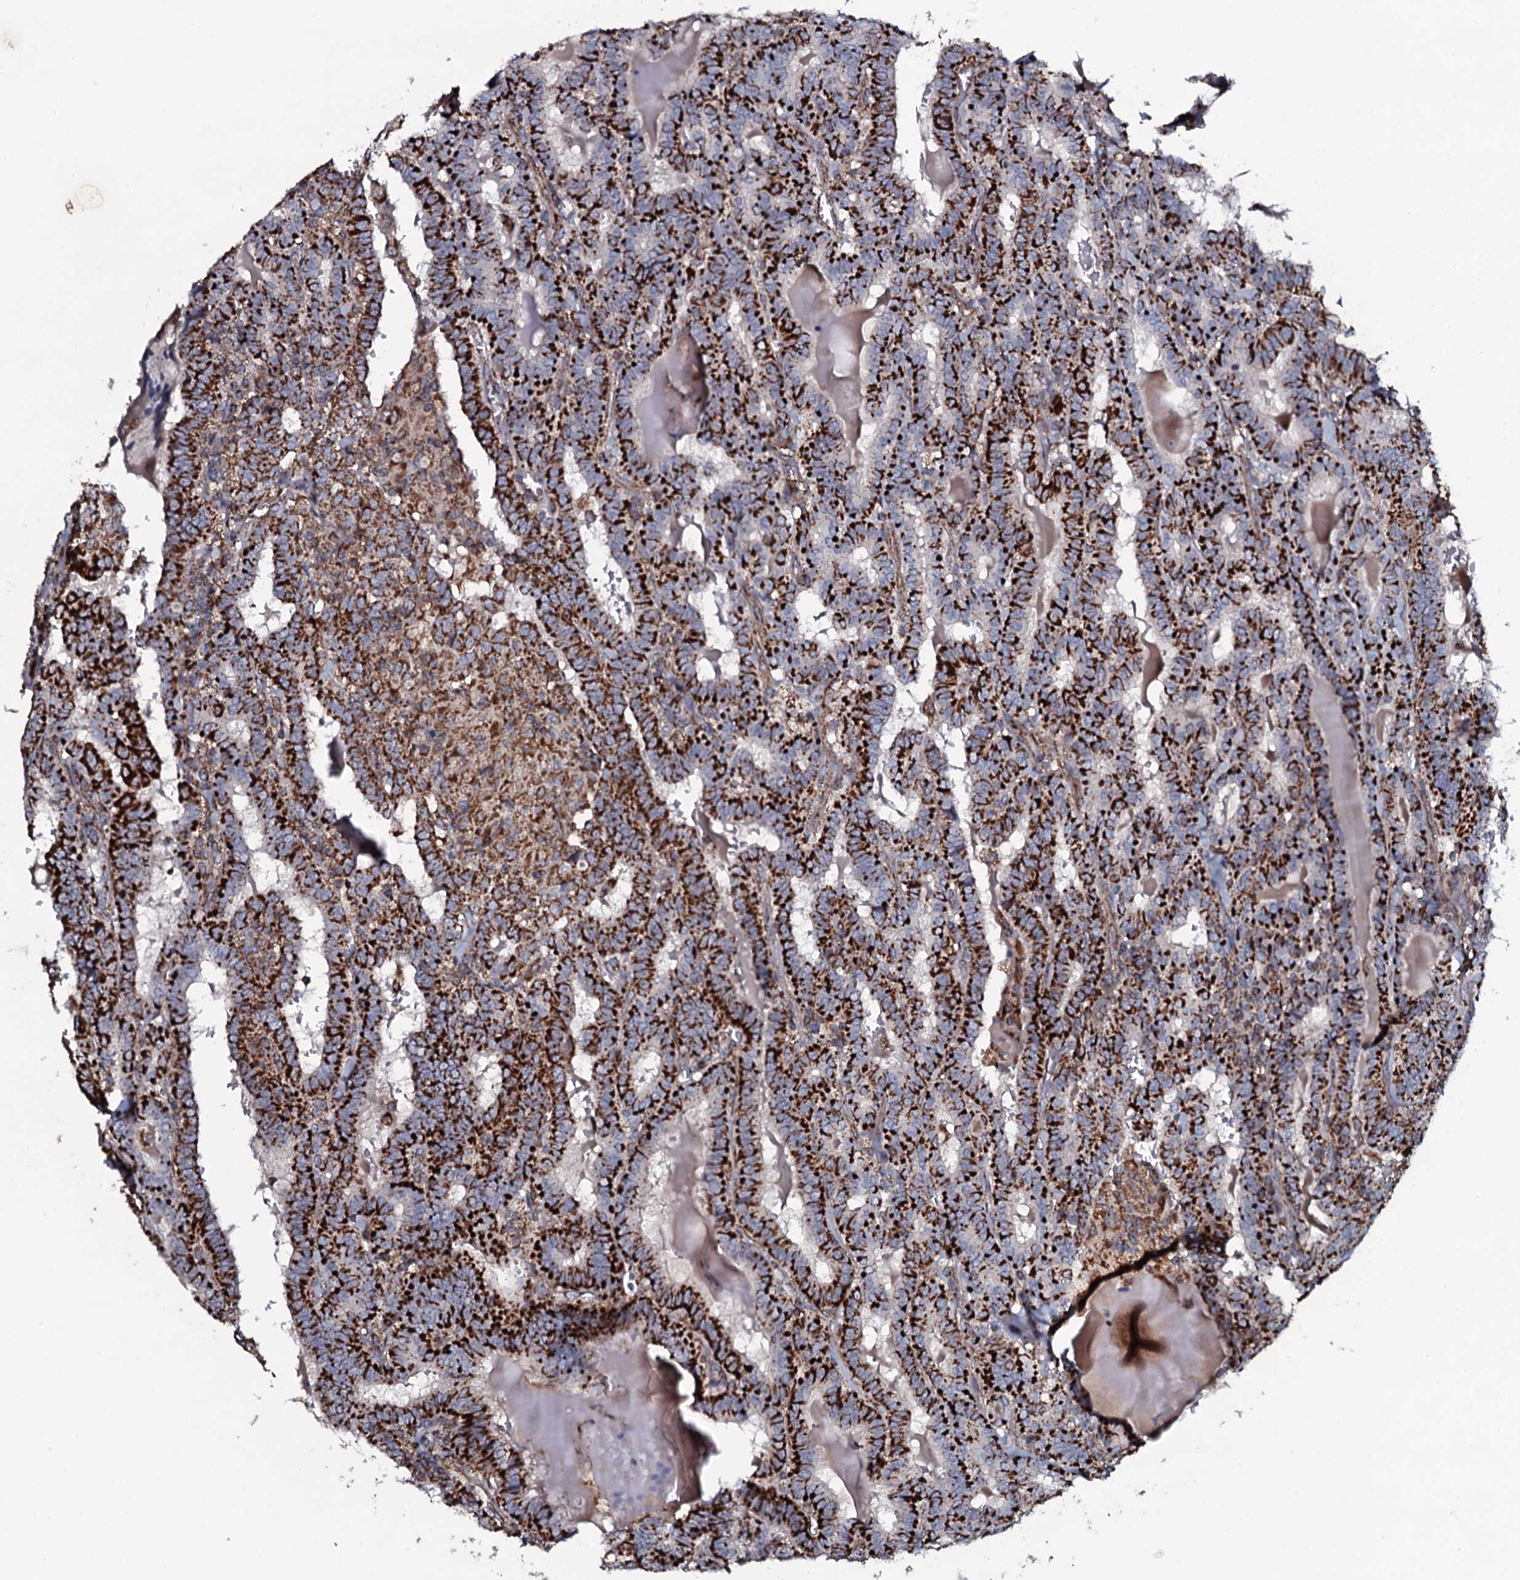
{"staining": {"intensity": "strong", "quantity": ">75%", "location": "cytoplasmic/membranous"}, "tissue": "thyroid cancer", "cell_type": "Tumor cells", "image_type": "cancer", "snomed": [{"axis": "morphology", "description": "Papillary adenocarcinoma, NOS"}, {"axis": "topography", "description": "Thyroid gland"}], "caption": "High-magnification brightfield microscopy of papillary adenocarcinoma (thyroid) stained with DAB (3,3'-diaminobenzidine) (brown) and counterstained with hematoxylin (blue). tumor cells exhibit strong cytoplasmic/membranous positivity is identified in approximately>75% of cells.", "gene": "EVC2", "patient": {"sex": "female", "age": 72}}